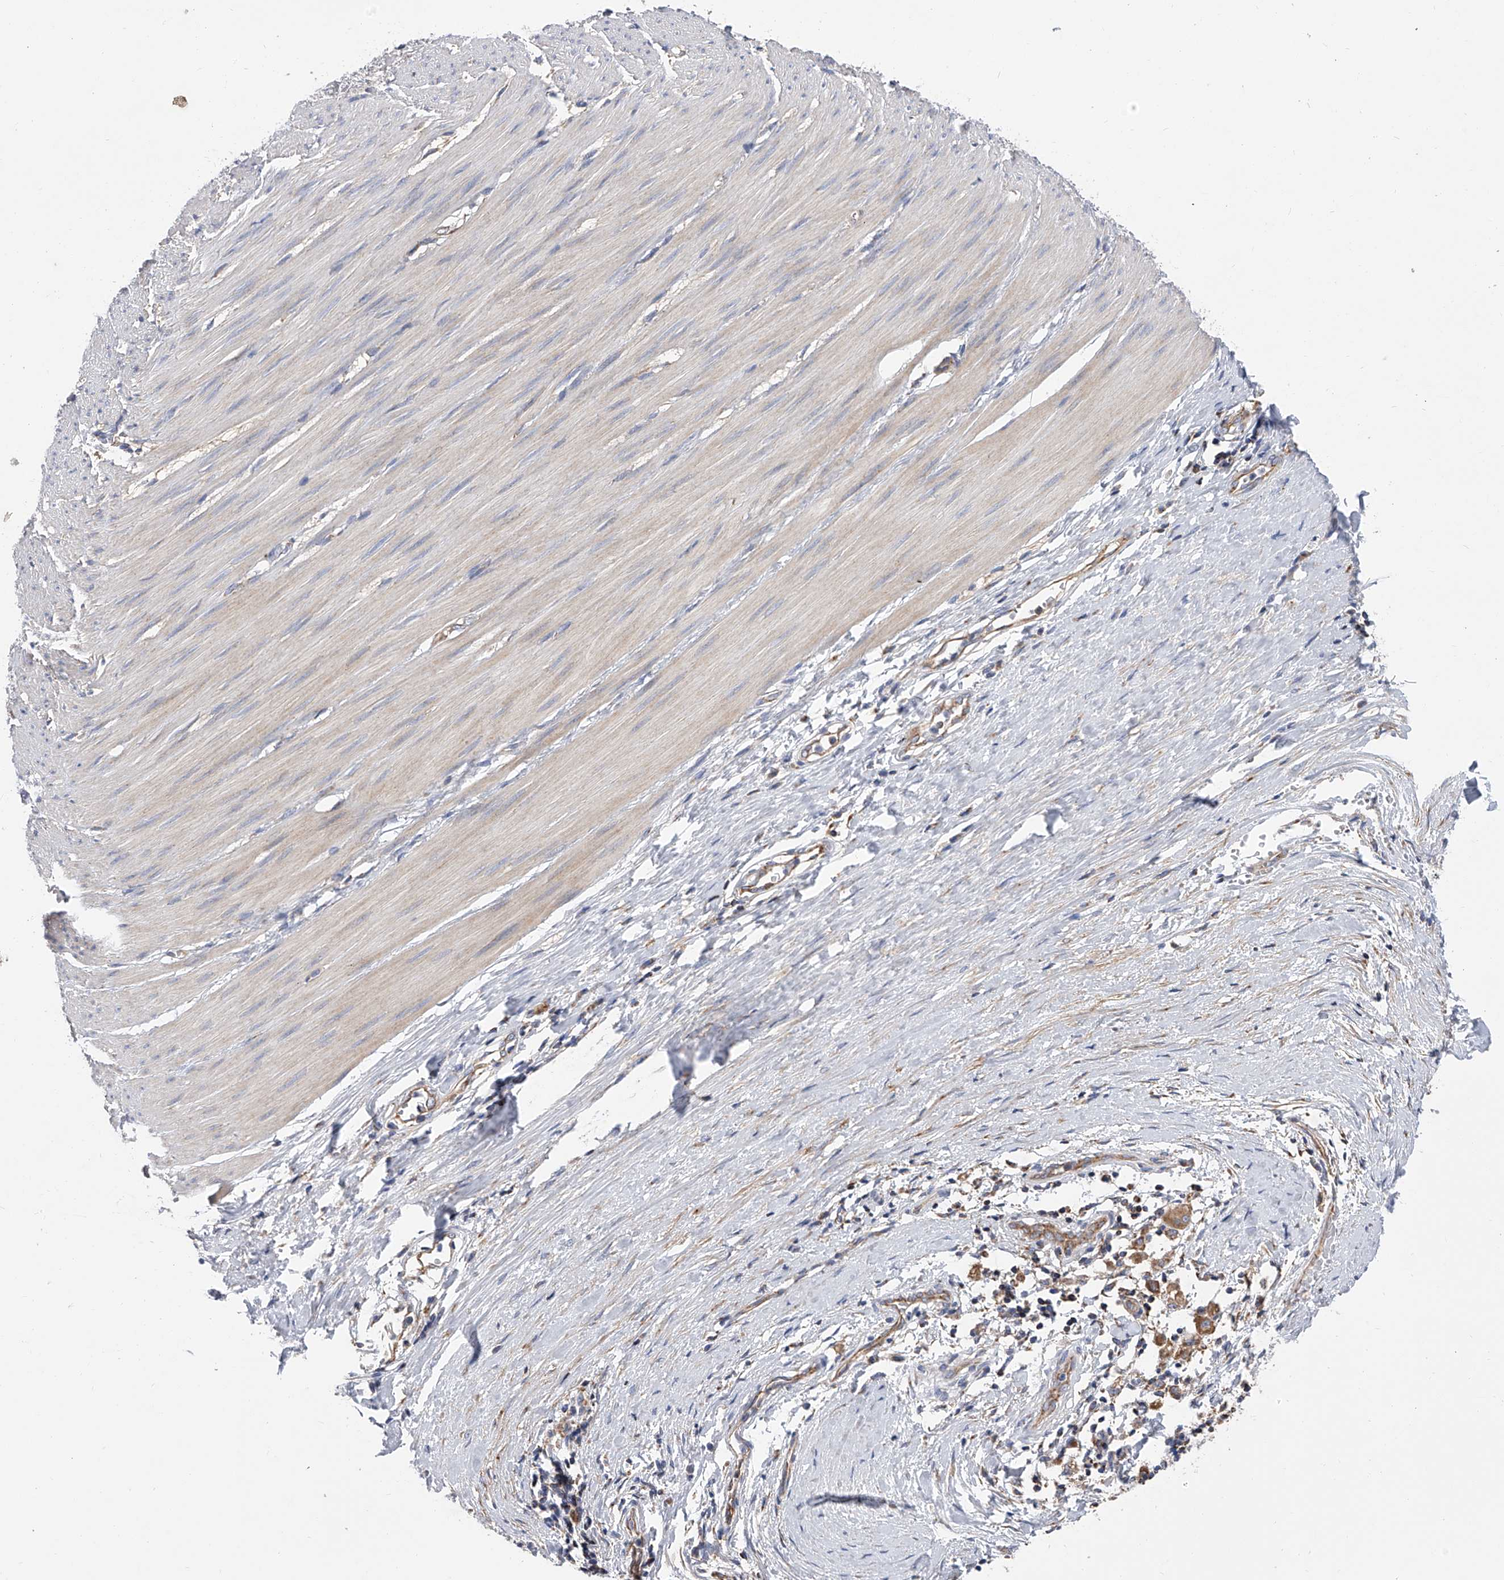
{"staining": {"intensity": "weak", "quantity": "25%-75%", "location": "cytoplasmic/membranous"}, "tissue": "smooth muscle", "cell_type": "Smooth muscle cells", "image_type": "normal", "snomed": [{"axis": "morphology", "description": "Normal tissue, NOS"}, {"axis": "morphology", "description": "Adenocarcinoma, NOS"}, {"axis": "topography", "description": "Colon"}, {"axis": "topography", "description": "Peripheral nerve tissue"}], "caption": "Human smooth muscle stained with a protein marker displays weak staining in smooth muscle cells.", "gene": "PDSS2", "patient": {"sex": "male", "age": 14}}